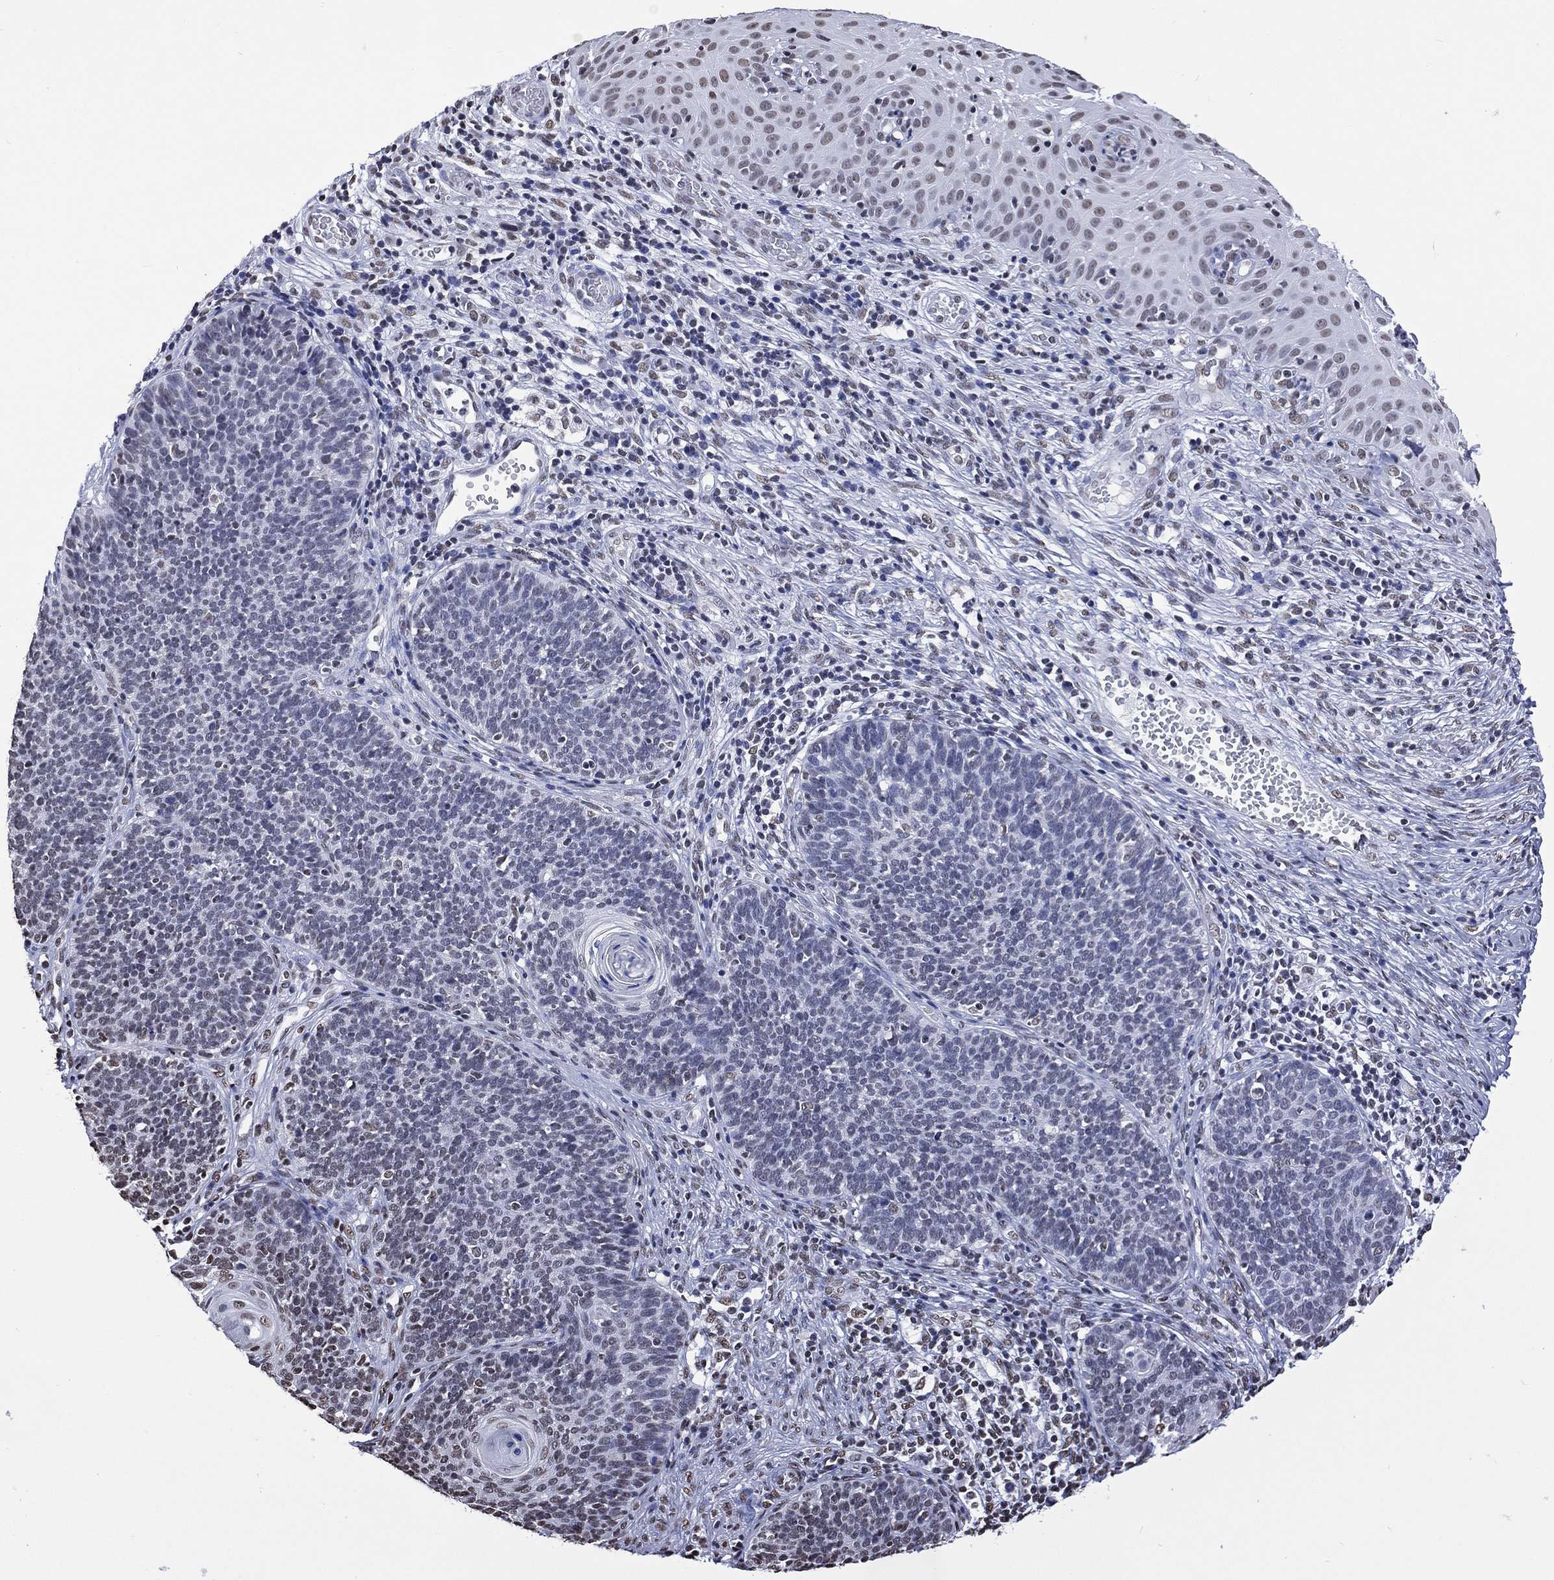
{"staining": {"intensity": "weak", "quantity": "<25%", "location": "nuclear"}, "tissue": "cervical cancer", "cell_type": "Tumor cells", "image_type": "cancer", "snomed": [{"axis": "morphology", "description": "Normal tissue, NOS"}, {"axis": "morphology", "description": "Squamous cell carcinoma, NOS"}, {"axis": "topography", "description": "Cervix"}], "caption": "Immunohistochemical staining of cervical cancer (squamous cell carcinoma) demonstrates no significant positivity in tumor cells.", "gene": "RETREG2", "patient": {"sex": "female", "age": 39}}